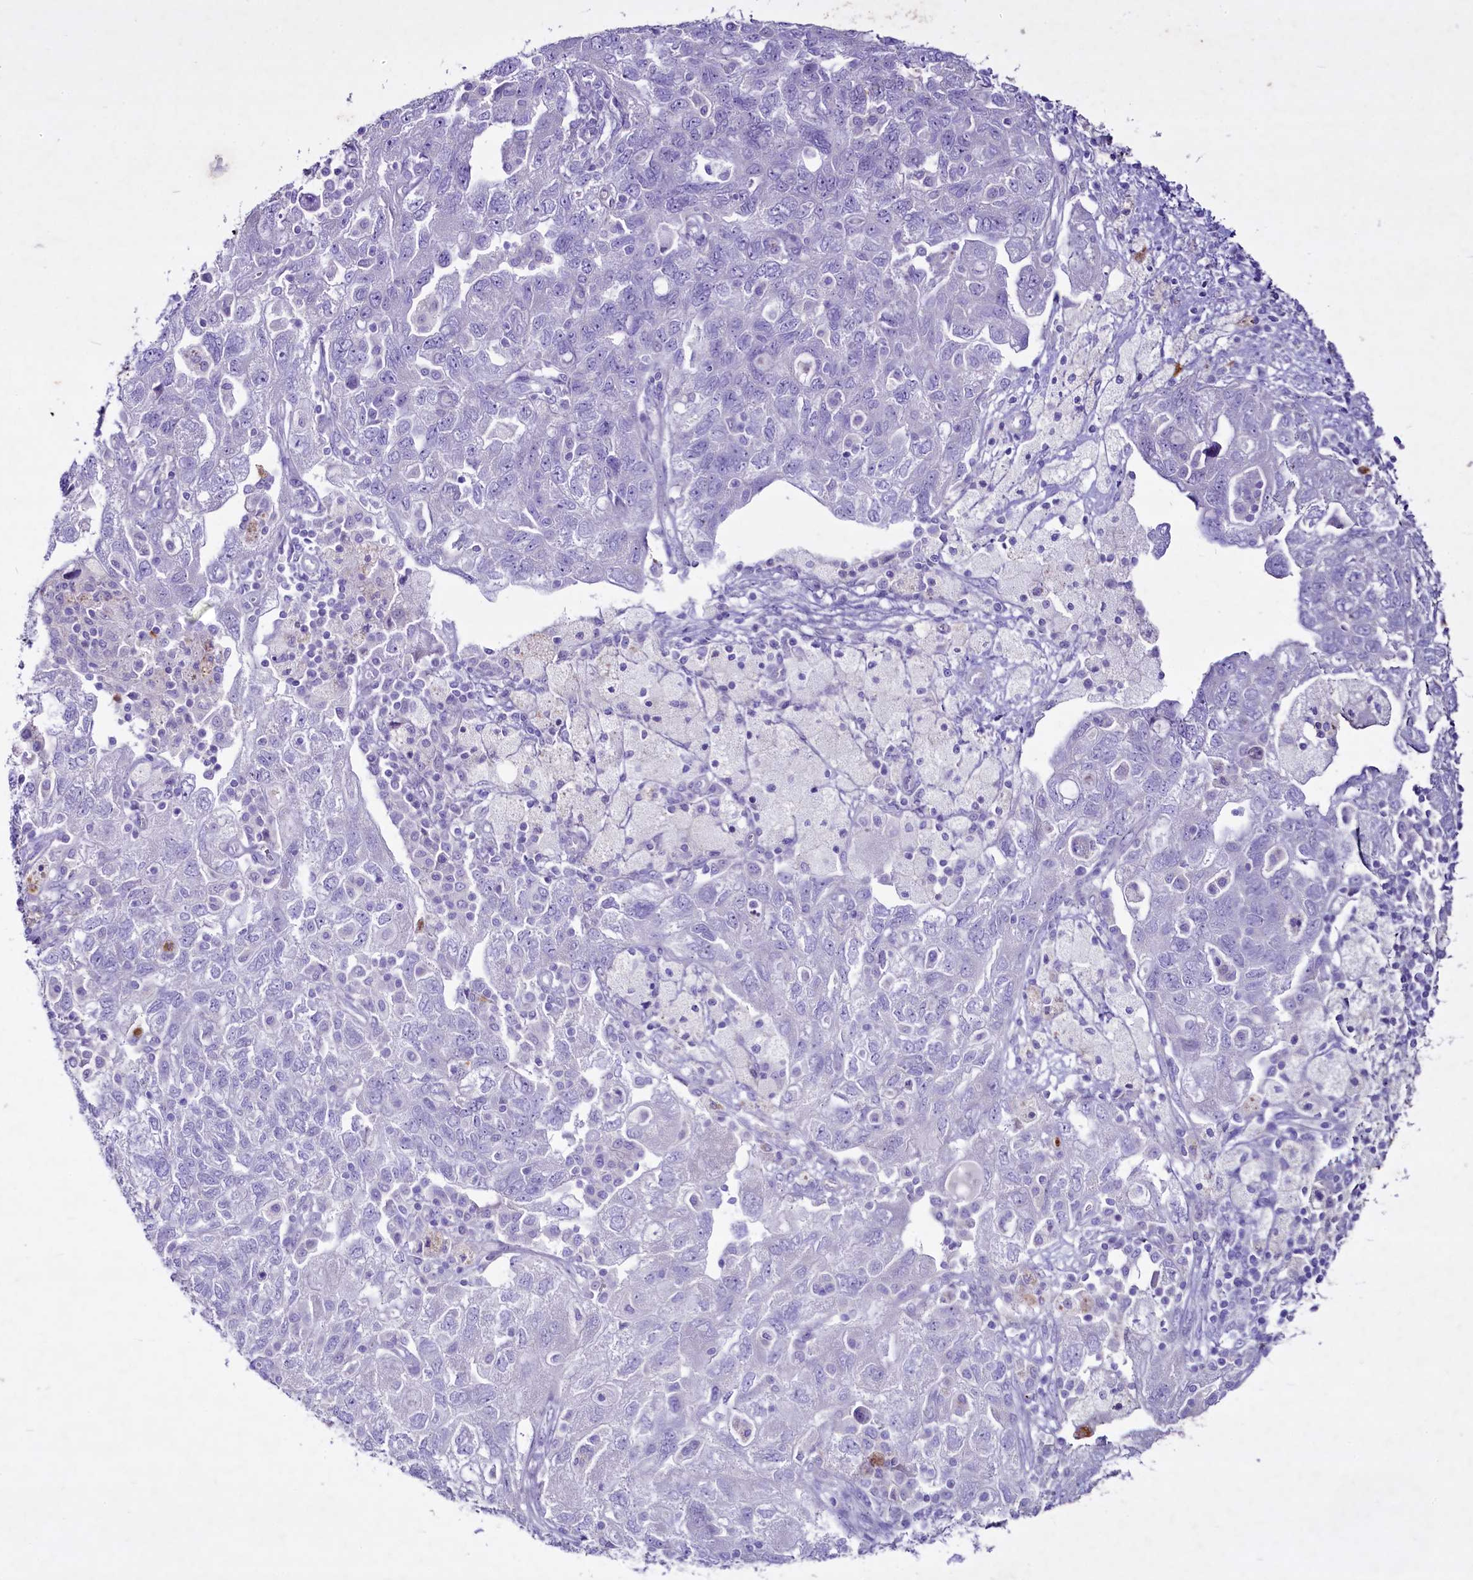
{"staining": {"intensity": "negative", "quantity": "none", "location": "none"}, "tissue": "ovarian cancer", "cell_type": "Tumor cells", "image_type": "cancer", "snomed": [{"axis": "morphology", "description": "Carcinoma, NOS"}, {"axis": "morphology", "description": "Cystadenocarcinoma, serous, NOS"}, {"axis": "topography", "description": "Ovary"}], "caption": "Tumor cells show no significant protein expression in ovarian serous cystadenocarcinoma.", "gene": "FAM209B", "patient": {"sex": "female", "age": 69}}